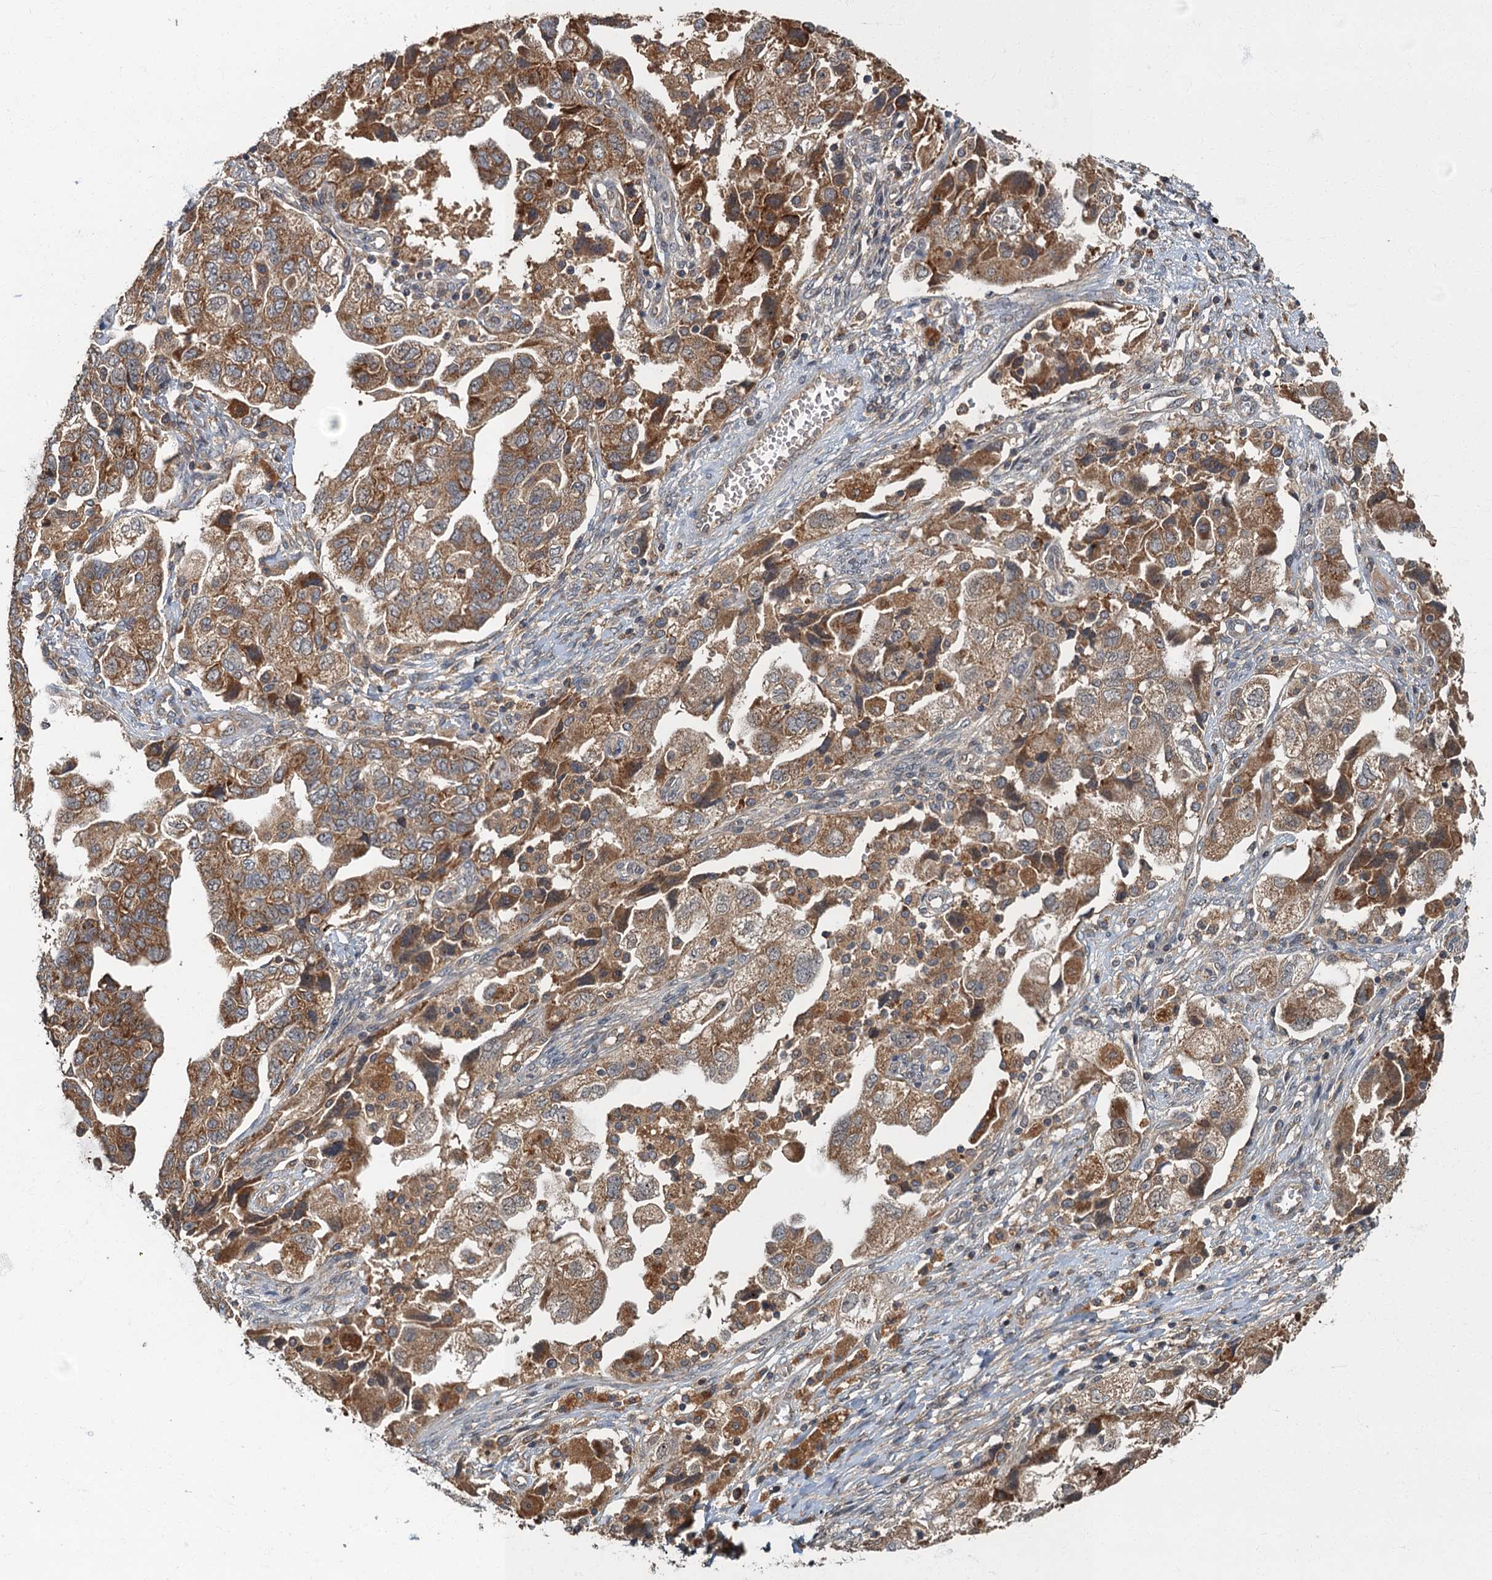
{"staining": {"intensity": "moderate", "quantity": ">75%", "location": "cytoplasmic/membranous"}, "tissue": "ovarian cancer", "cell_type": "Tumor cells", "image_type": "cancer", "snomed": [{"axis": "morphology", "description": "Carcinoma, NOS"}, {"axis": "morphology", "description": "Cystadenocarcinoma, serous, NOS"}, {"axis": "topography", "description": "Ovary"}], "caption": "IHC (DAB) staining of human ovarian cancer reveals moderate cytoplasmic/membranous protein expression in about >75% of tumor cells. Immunohistochemistry (ihc) stains the protein in brown and the nuclei are stained blue.", "gene": "WDCP", "patient": {"sex": "female", "age": 69}}